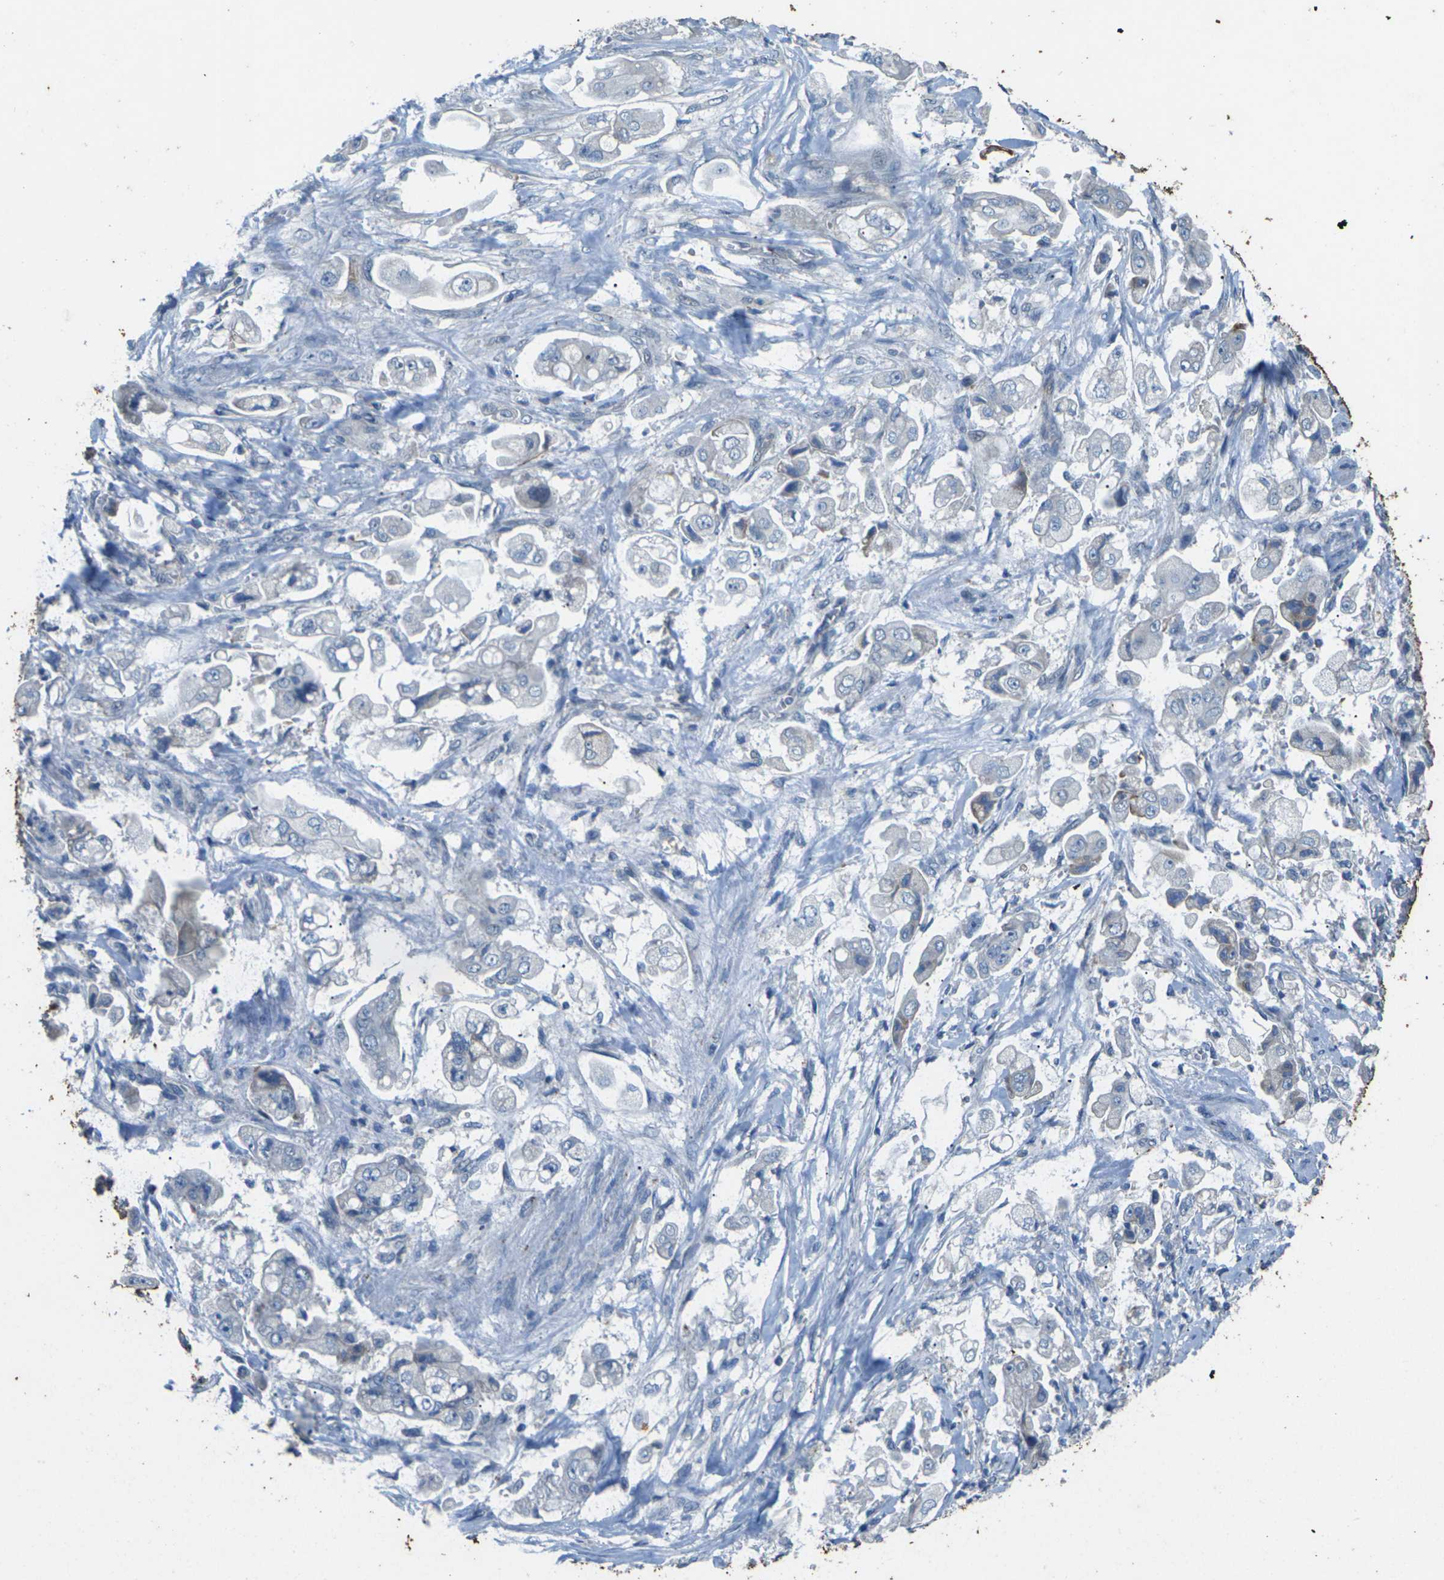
{"staining": {"intensity": "negative", "quantity": "none", "location": "none"}, "tissue": "stomach cancer", "cell_type": "Tumor cells", "image_type": "cancer", "snomed": [{"axis": "morphology", "description": "Adenocarcinoma, NOS"}, {"axis": "topography", "description": "Stomach"}], "caption": "This is an immunohistochemistry image of human stomach cancer. There is no positivity in tumor cells.", "gene": "SIGLEC14", "patient": {"sex": "male", "age": 62}}